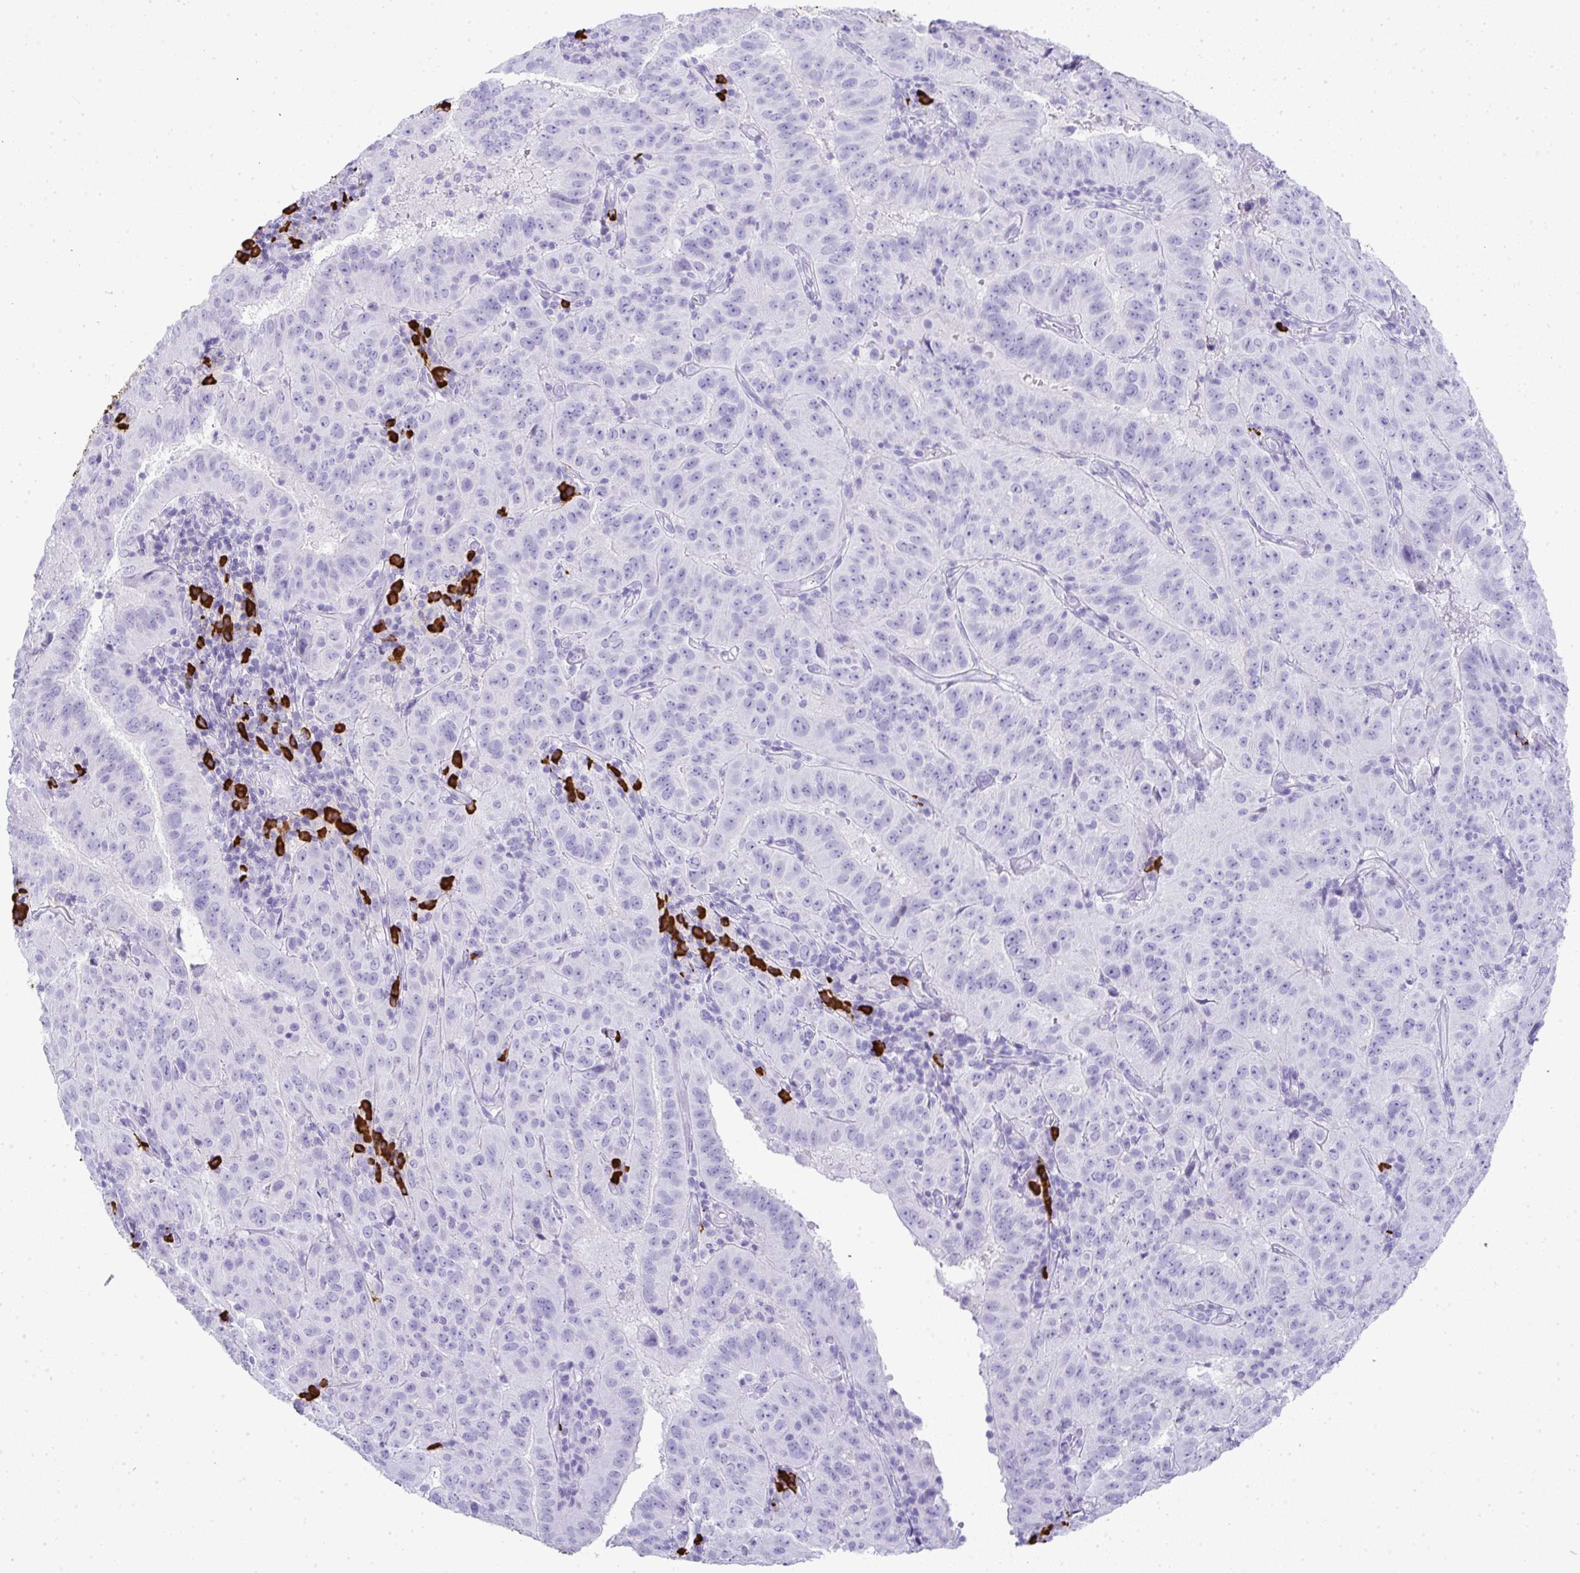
{"staining": {"intensity": "negative", "quantity": "none", "location": "none"}, "tissue": "pancreatic cancer", "cell_type": "Tumor cells", "image_type": "cancer", "snomed": [{"axis": "morphology", "description": "Adenocarcinoma, NOS"}, {"axis": "topography", "description": "Pancreas"}], "caption": "Immunohistochemistry (IHC) photomicrograph of neoplastic tissue: human adenocarcinoma (pancreatic) stained with DAB (3,3'-diaminobenzidine) demonstrates no significant protein expression in tumor cells.", "gene": "CDADC1", "patient": {"sex": "male", "age": 63}}